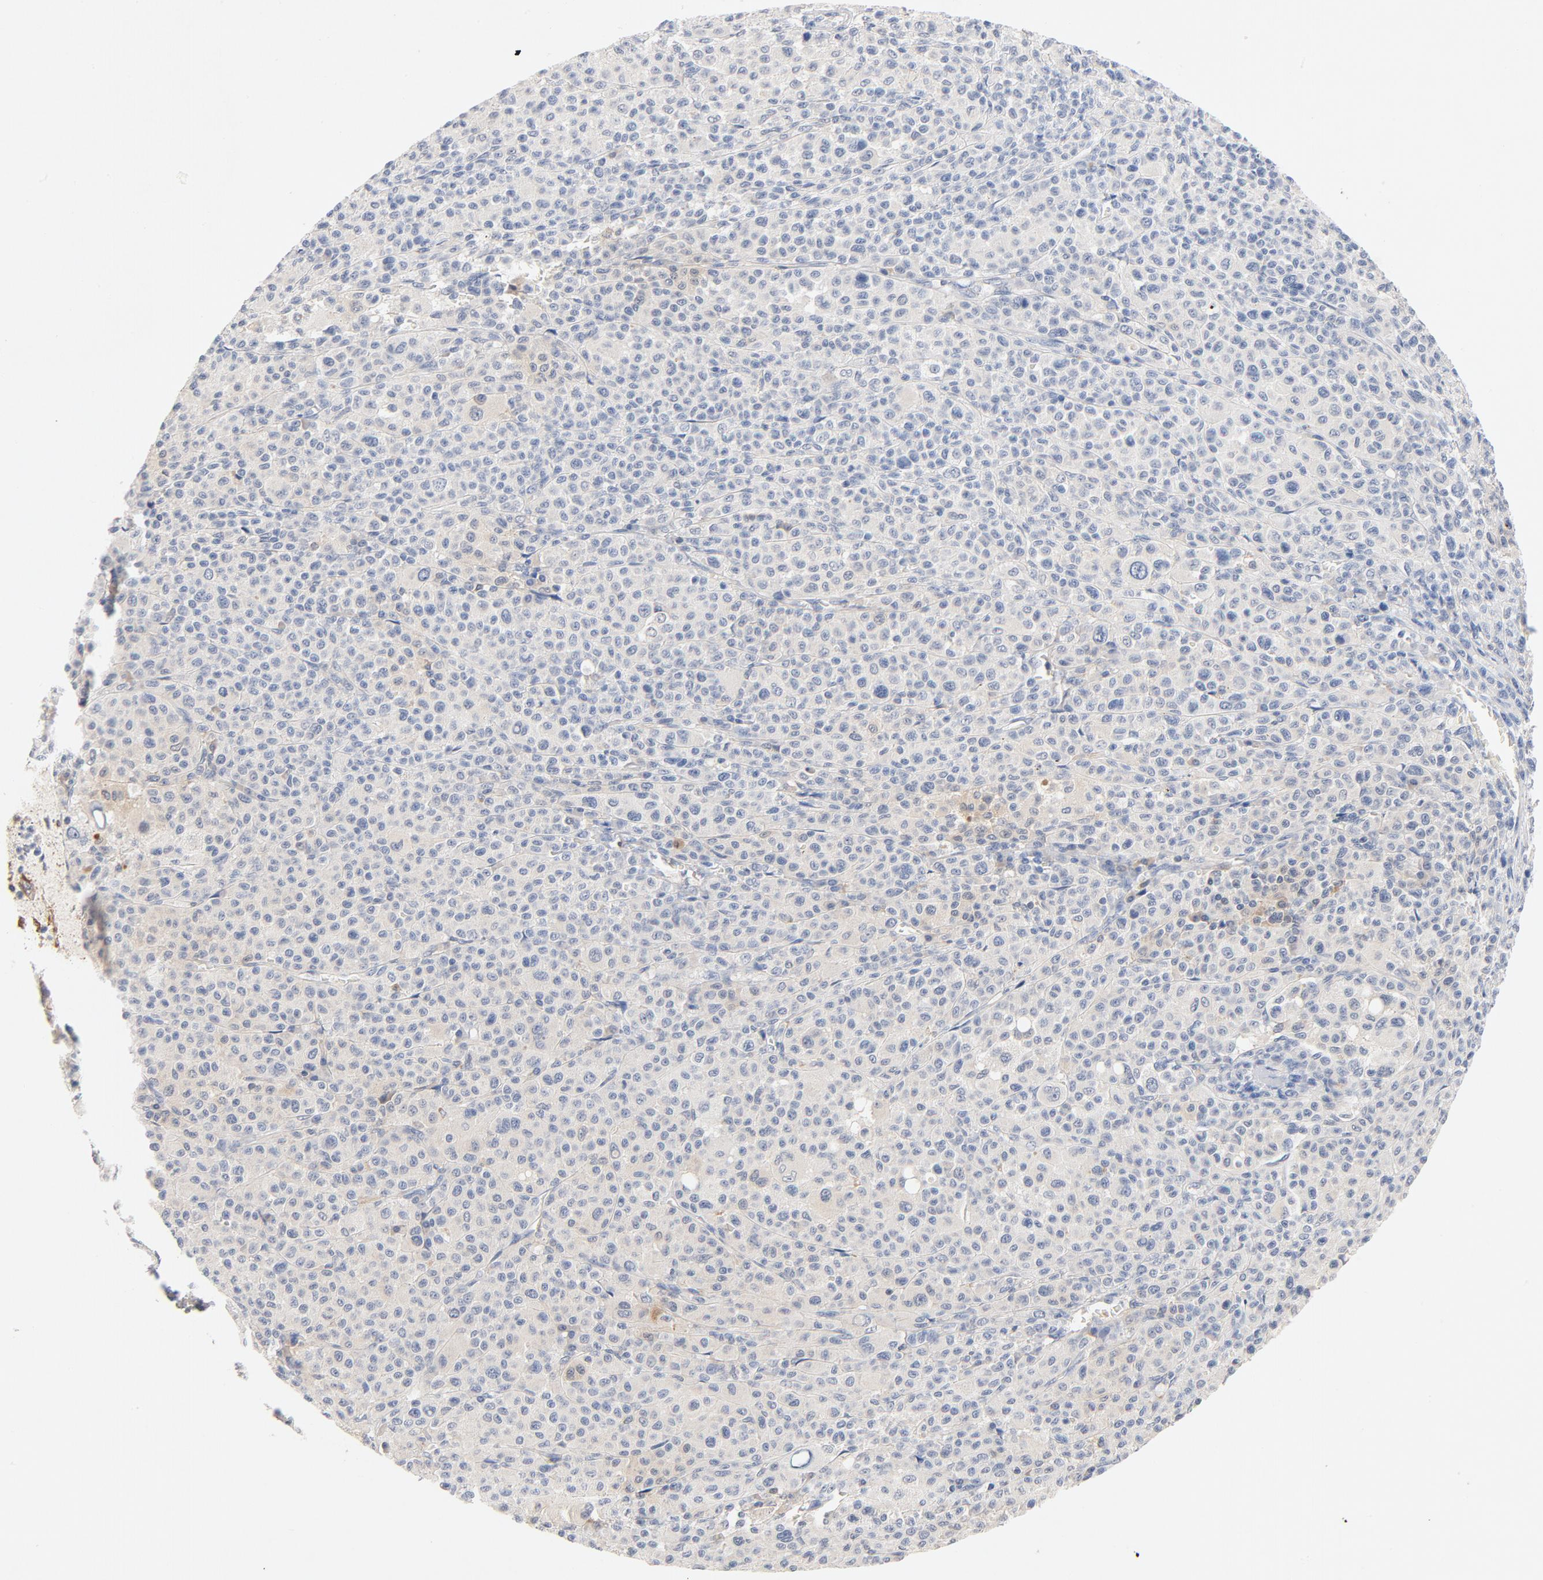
{"staining": {"intensity": "moderate", "quantity": "<25%", "location": "cytoplasmic/membranous"}, "tissue": "melanoma", "cell_type": "Tumor cells", "image_type": "cancer", "snomed": [{"axis": "morphology", "description": "Malignant melanoma, Metastatic site"}, {"axis": "topography", "description": "Skin"}], "caption": "Immunohistochemical staining of malignant melanoma (metastatic site) reveals low levels of moderate cytoplasmic/membranous protein positivity in about <25% of tumor cells.", "gene": "STAT1", "patient": {"sex": "female", "age": 74}}